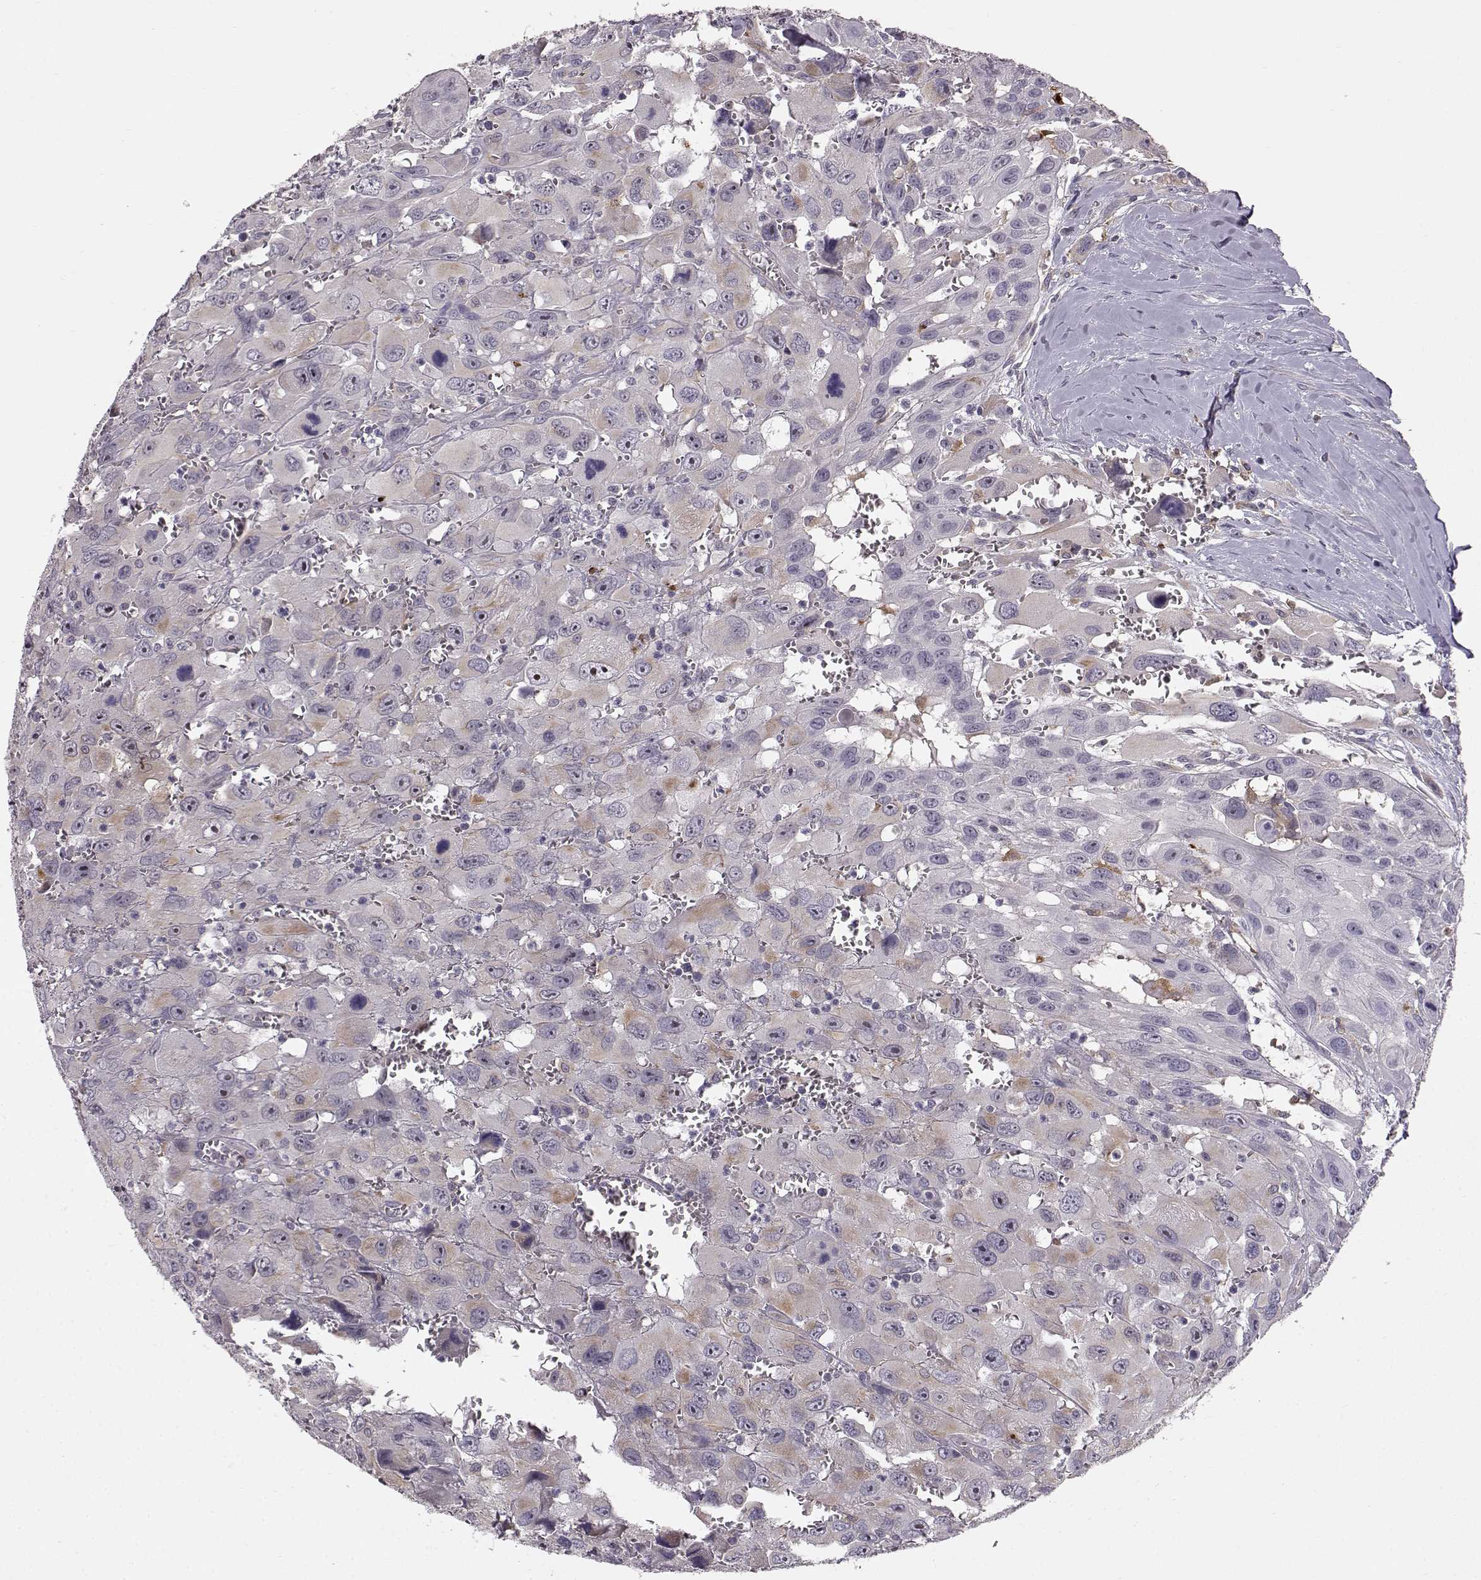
{"staining": {"intensity": "weak", "quantity": "<25%", "location": "cytoplasmic/membranous"}, "tissue": "head and neck cancer", "cell_type": "Tumor cells", "image_type": "cancer", "snomed": [{"axis": "morphology", "description": "Squamous cell carcinoma, NOS"}, {"axis": "morphology", "description": "Squamous cell carcinoma, metastatic, NOS"}, {"axis": "topography", "description": "Oral tissue"}, {"axis": "topography", "description": "Head-Neck"}], "caption": "The immunohistochemistry image has no significant positivity in tumor cells of head and neck cancer tissue.", "gene": "CCNF", "patient": {"sex": "female", "age": 85}}